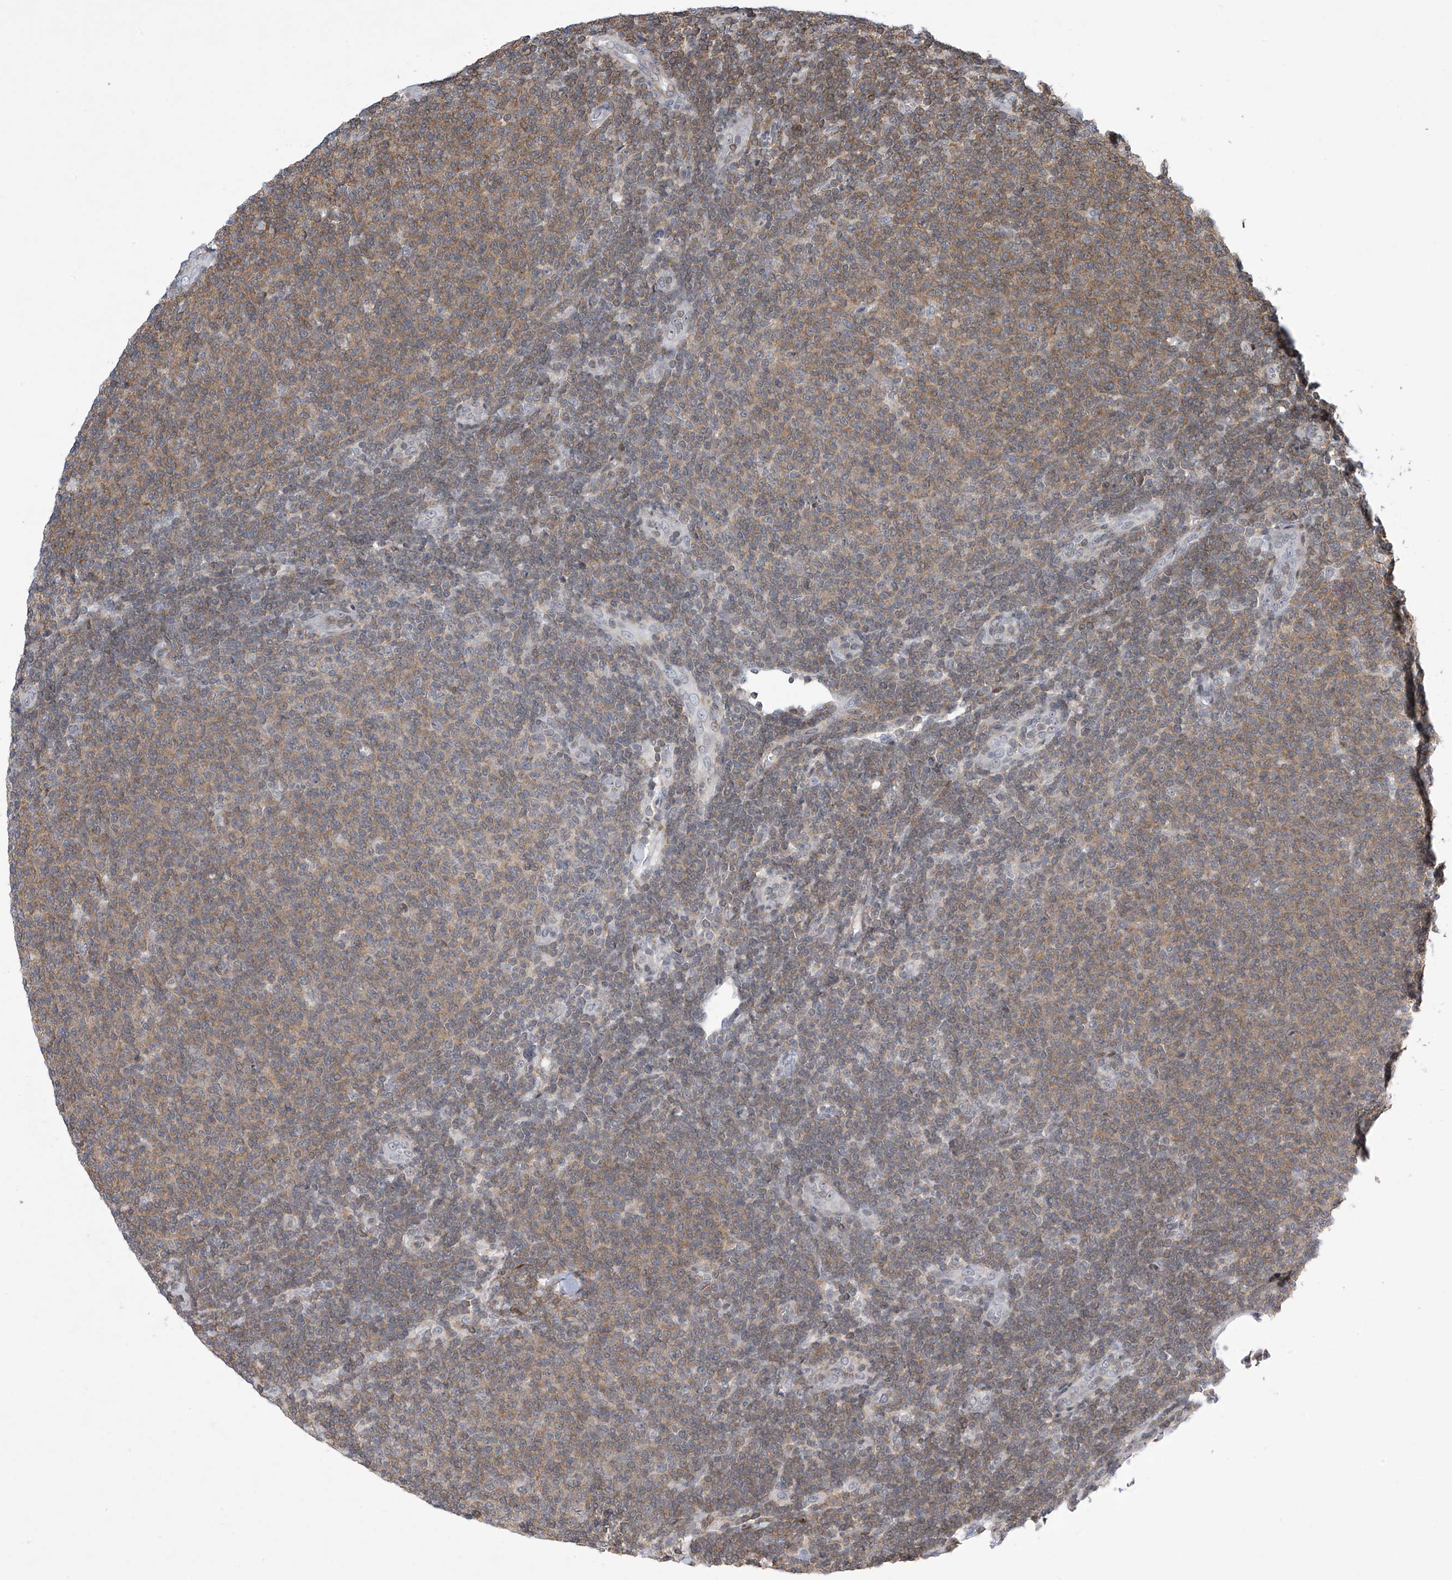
{"staining": {"intensity": "weak", "quantity": ">75%", "location": "cytoplasmic/membranous"}, "tissue": "lymphoma", "cell_type": "Tumor cells", "image_type": "cancer", "snomed": [{"axis": "morphology", "description": "Malignant lymphoma, non-Hodgkin's type, Low grade"}, {"axis": "topography", "description": "Lymph node"}], "caption": "Immunohistochemistry (DAB) staining of low-grade malignant lymphoma, non-Hodgkin's type exhibits weak cytoplasmic/membranous protein expression in approximately >75% of tumor cells.", "gene": "MSL3", "patient": {"sex": "male", "age": 66}}